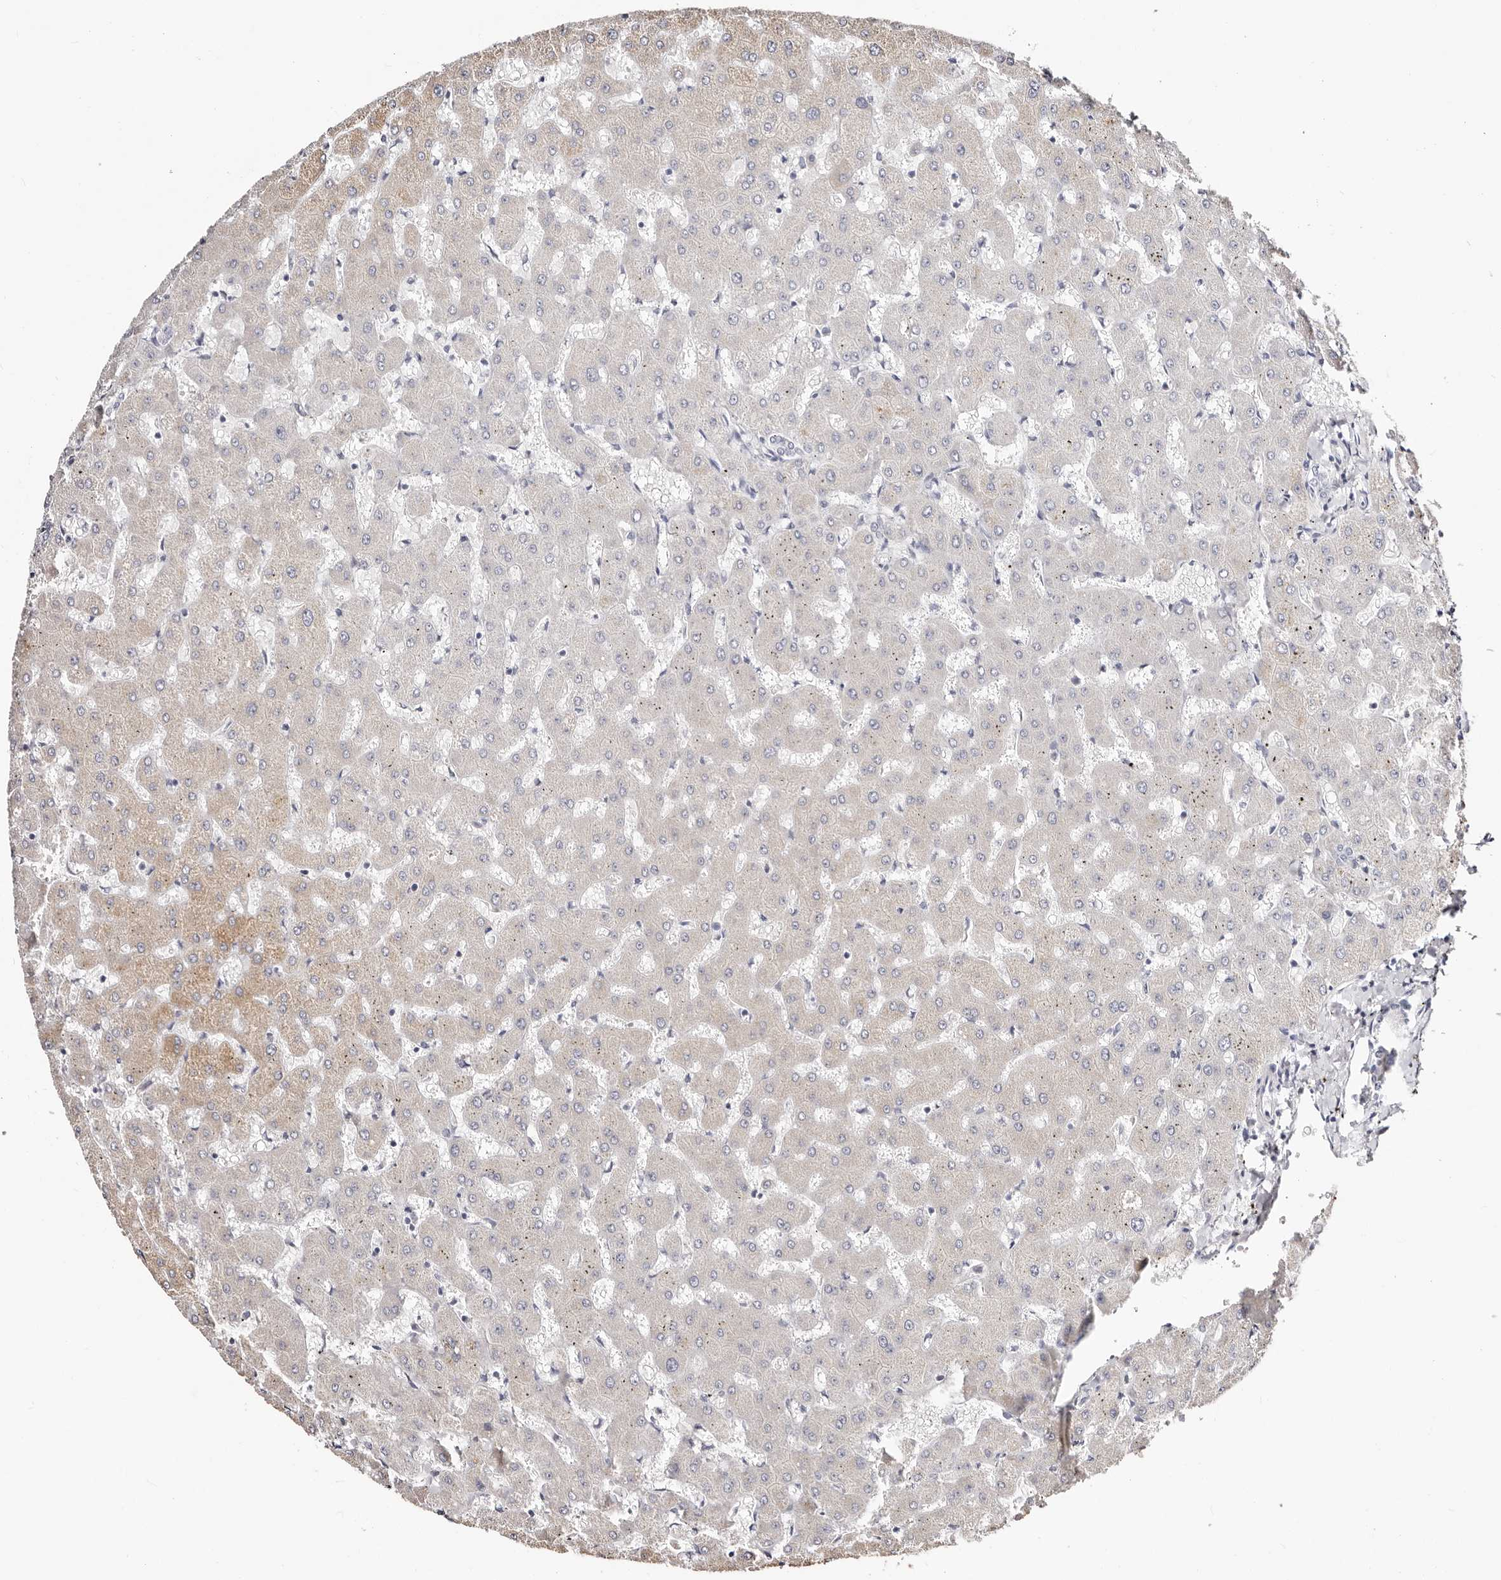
{"staining": {"intensity": "negative", "quantity": "none", "location": "none"}, "tissue": "liver", "cell_type": "Cholangiocytes", "image_type": "normal", "snomed": [{"axis": "morphology", "description": "Normal tissue, NOS"}, {"axis": "topography", "description": "Liver"}], "caption": "This micrograph is of normal liver stained with immunohistochemistry to label a protein in brown with the nuclei are counter-stained blue. There is no positivity in cholangiocytes.", "gene": "AKNAD1", "patient": {"sex": "female", "age": 63}}